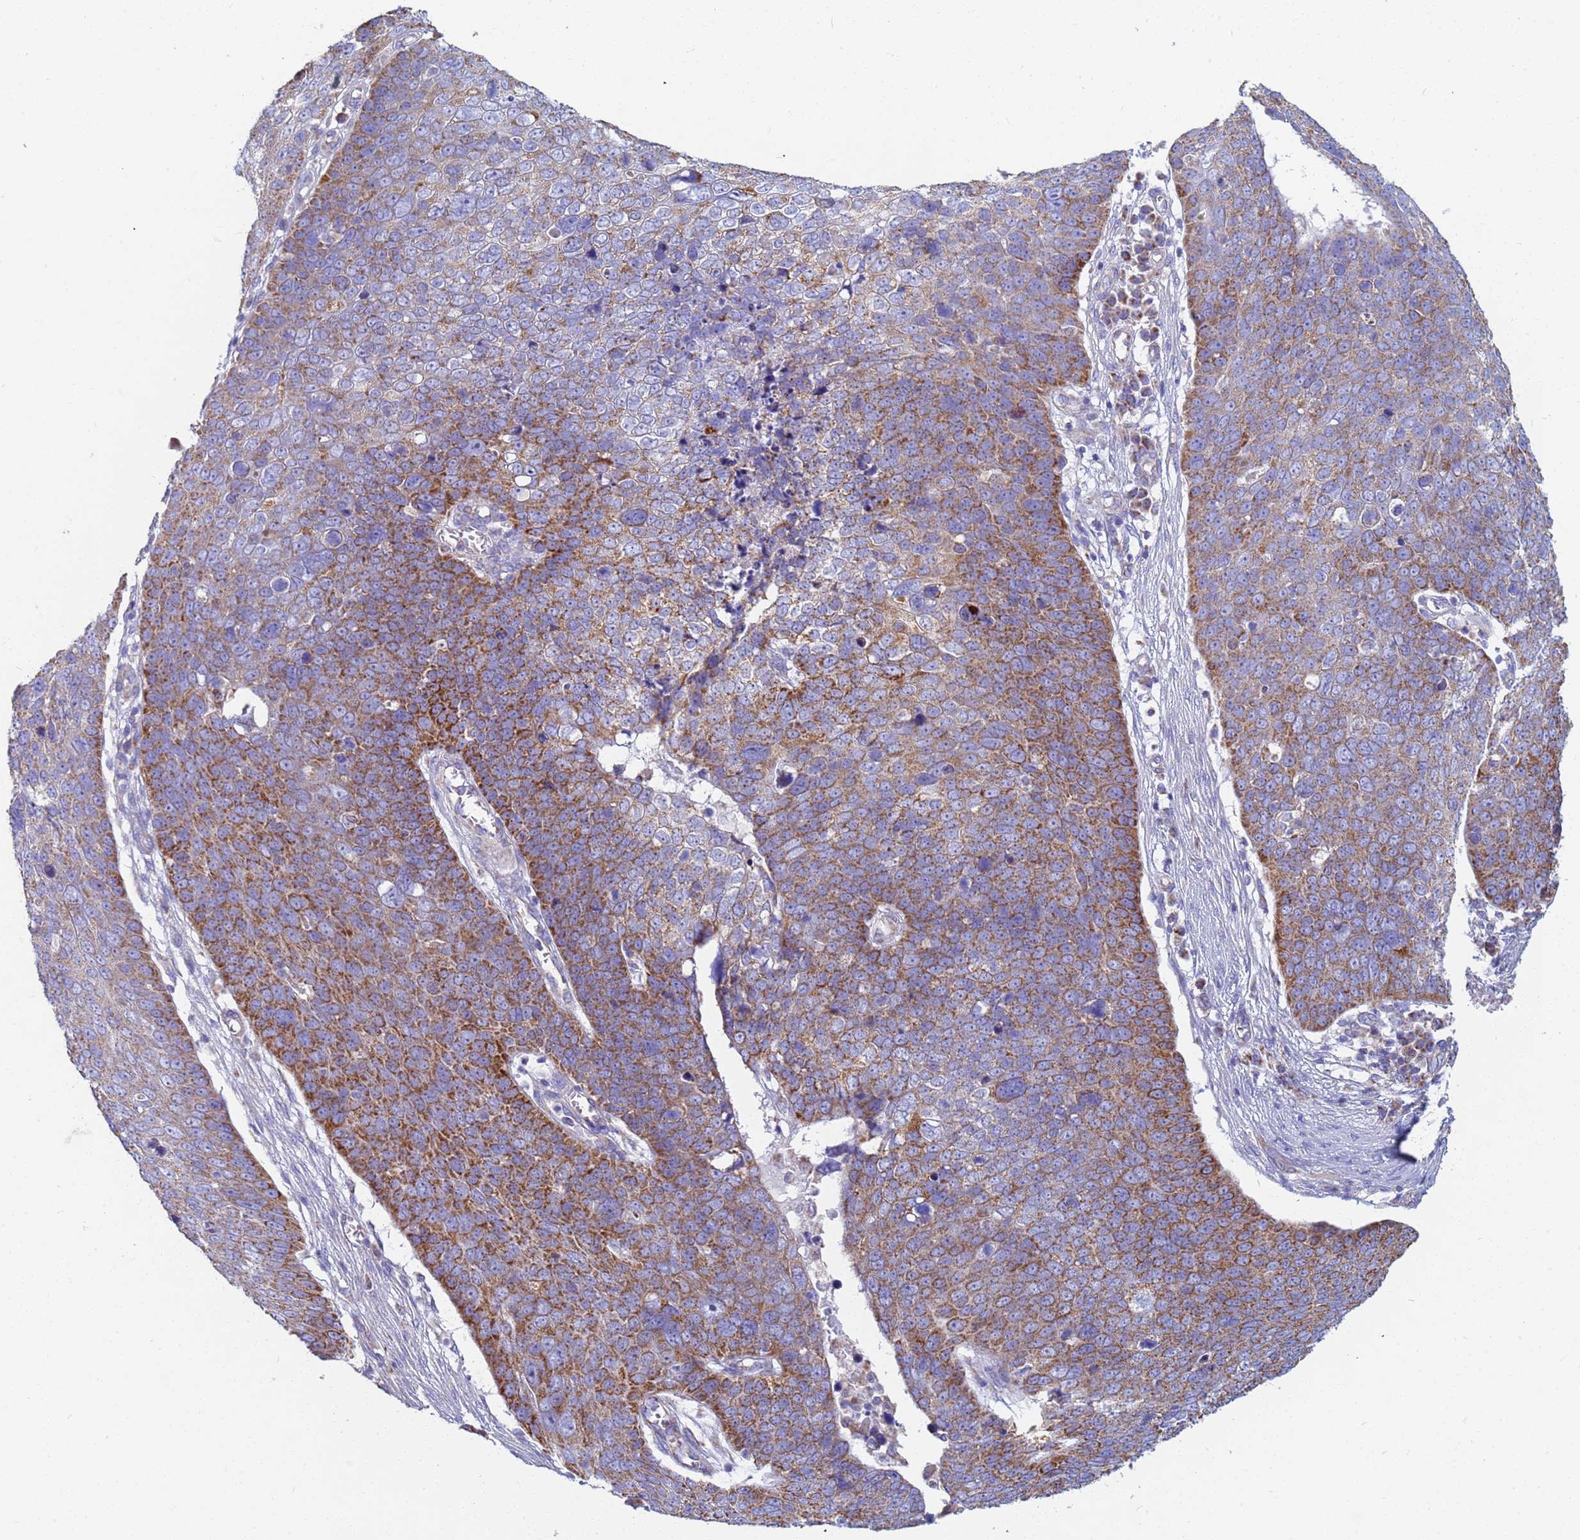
{"staining": {"intensity": "moderate", "quantity": ">75%", "location": "cytoplasmic/membranous"}, "tissue": "skin cancer", "cell_type": "Tumor cells", "image_type": "cancer", "snomed": [{"axis": "morphology", "description": "Squamous cell carcinoma, NOS"}, {"axis": "topography", "description": "Skin"}], "caption": "Immunohistochemical staining of skin cancer (squamous cell carcinoma) shows medium levels of moderate cytoplasmic/membranous expression in approximately >75% of tumor cells.", "gene": "UQCRH", "patient": {"sex": "male", "age": 71}}